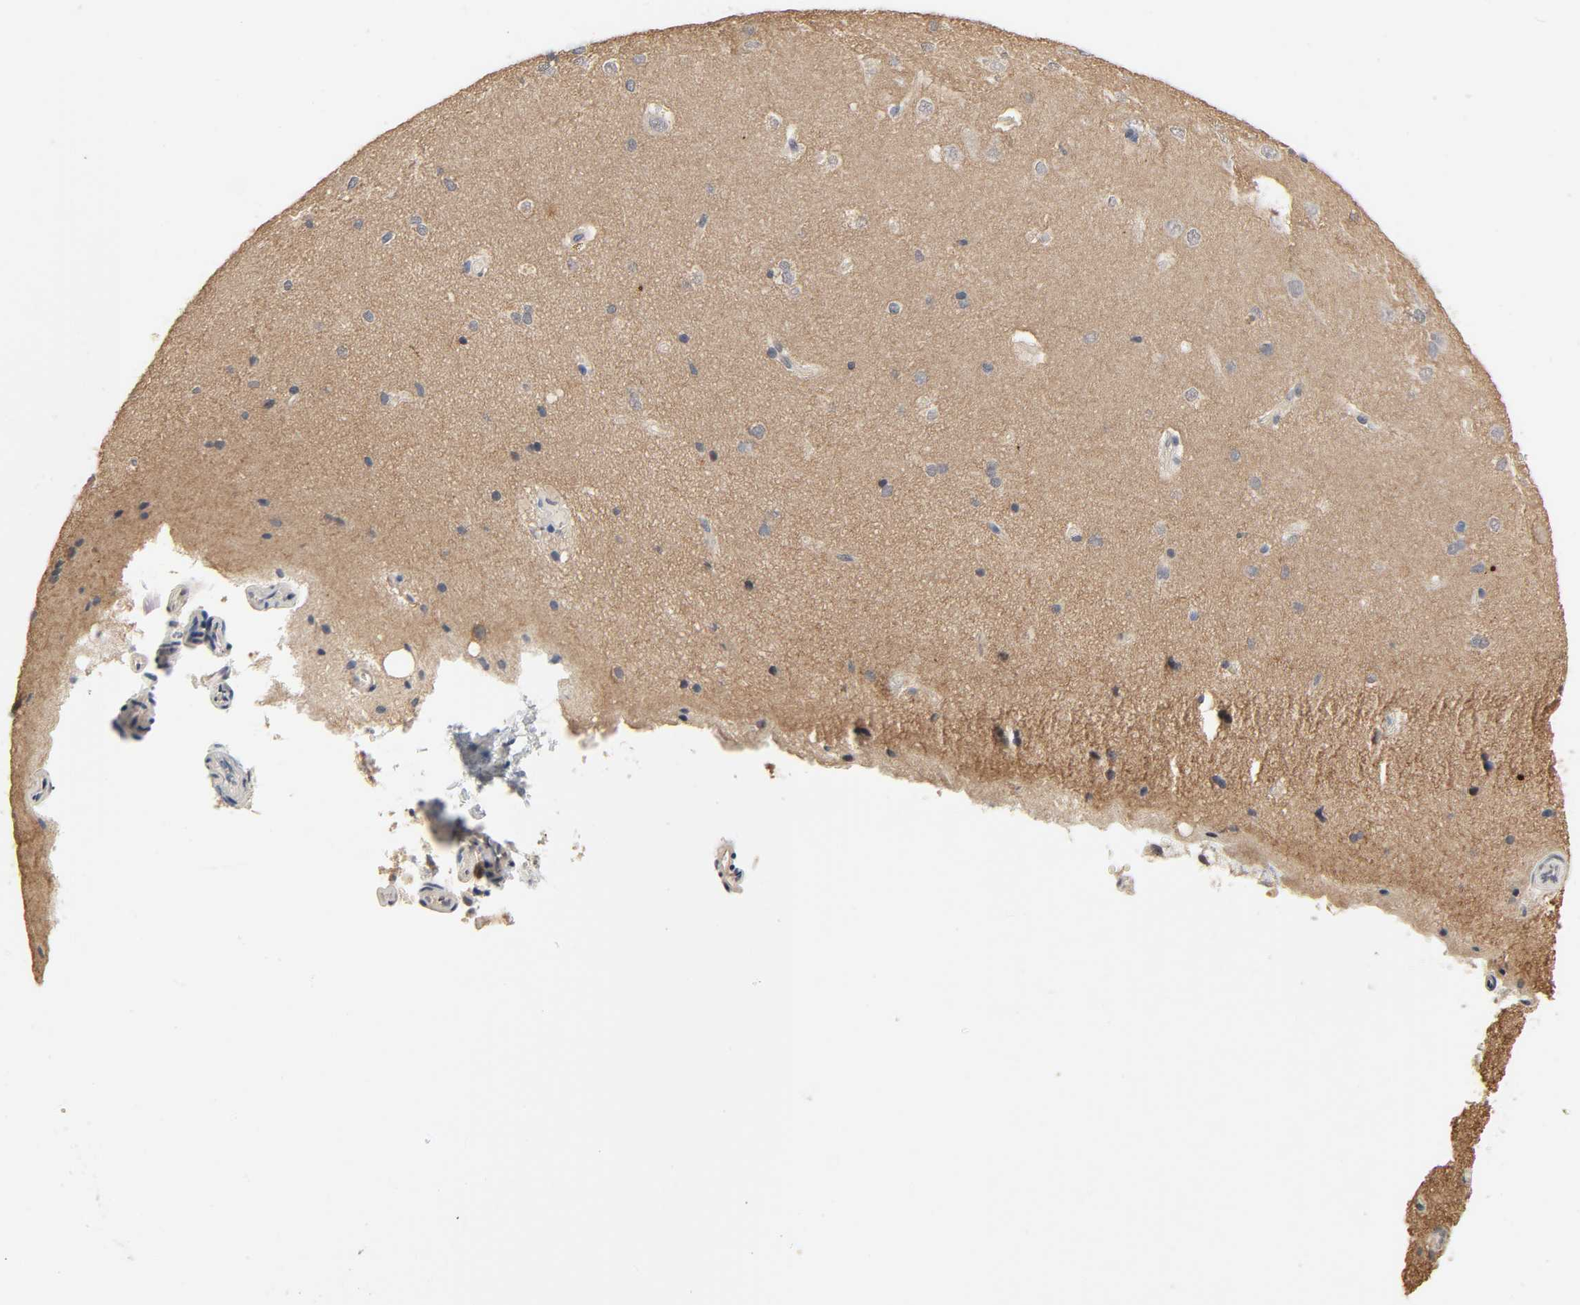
{"staining": {"intensity": "negative", "quantity": "none", "location": "none"}, "tissue": "cerebral cortex", "cell_type": "Endothelial cells", "image_type": "normal", "snomed": [{"axis": "morphology", "description": "Normal tissue, NOS"}, {"axis": "topography", "description": "Cerebral cortex"}], "caption": "IHC histopathology image of normal human cerebral cortex stained for a protein (brown), which displays no expression in endothelial cells.", "gene": "MAGEA8", "patient": {"sex": "female", "age": 45}}